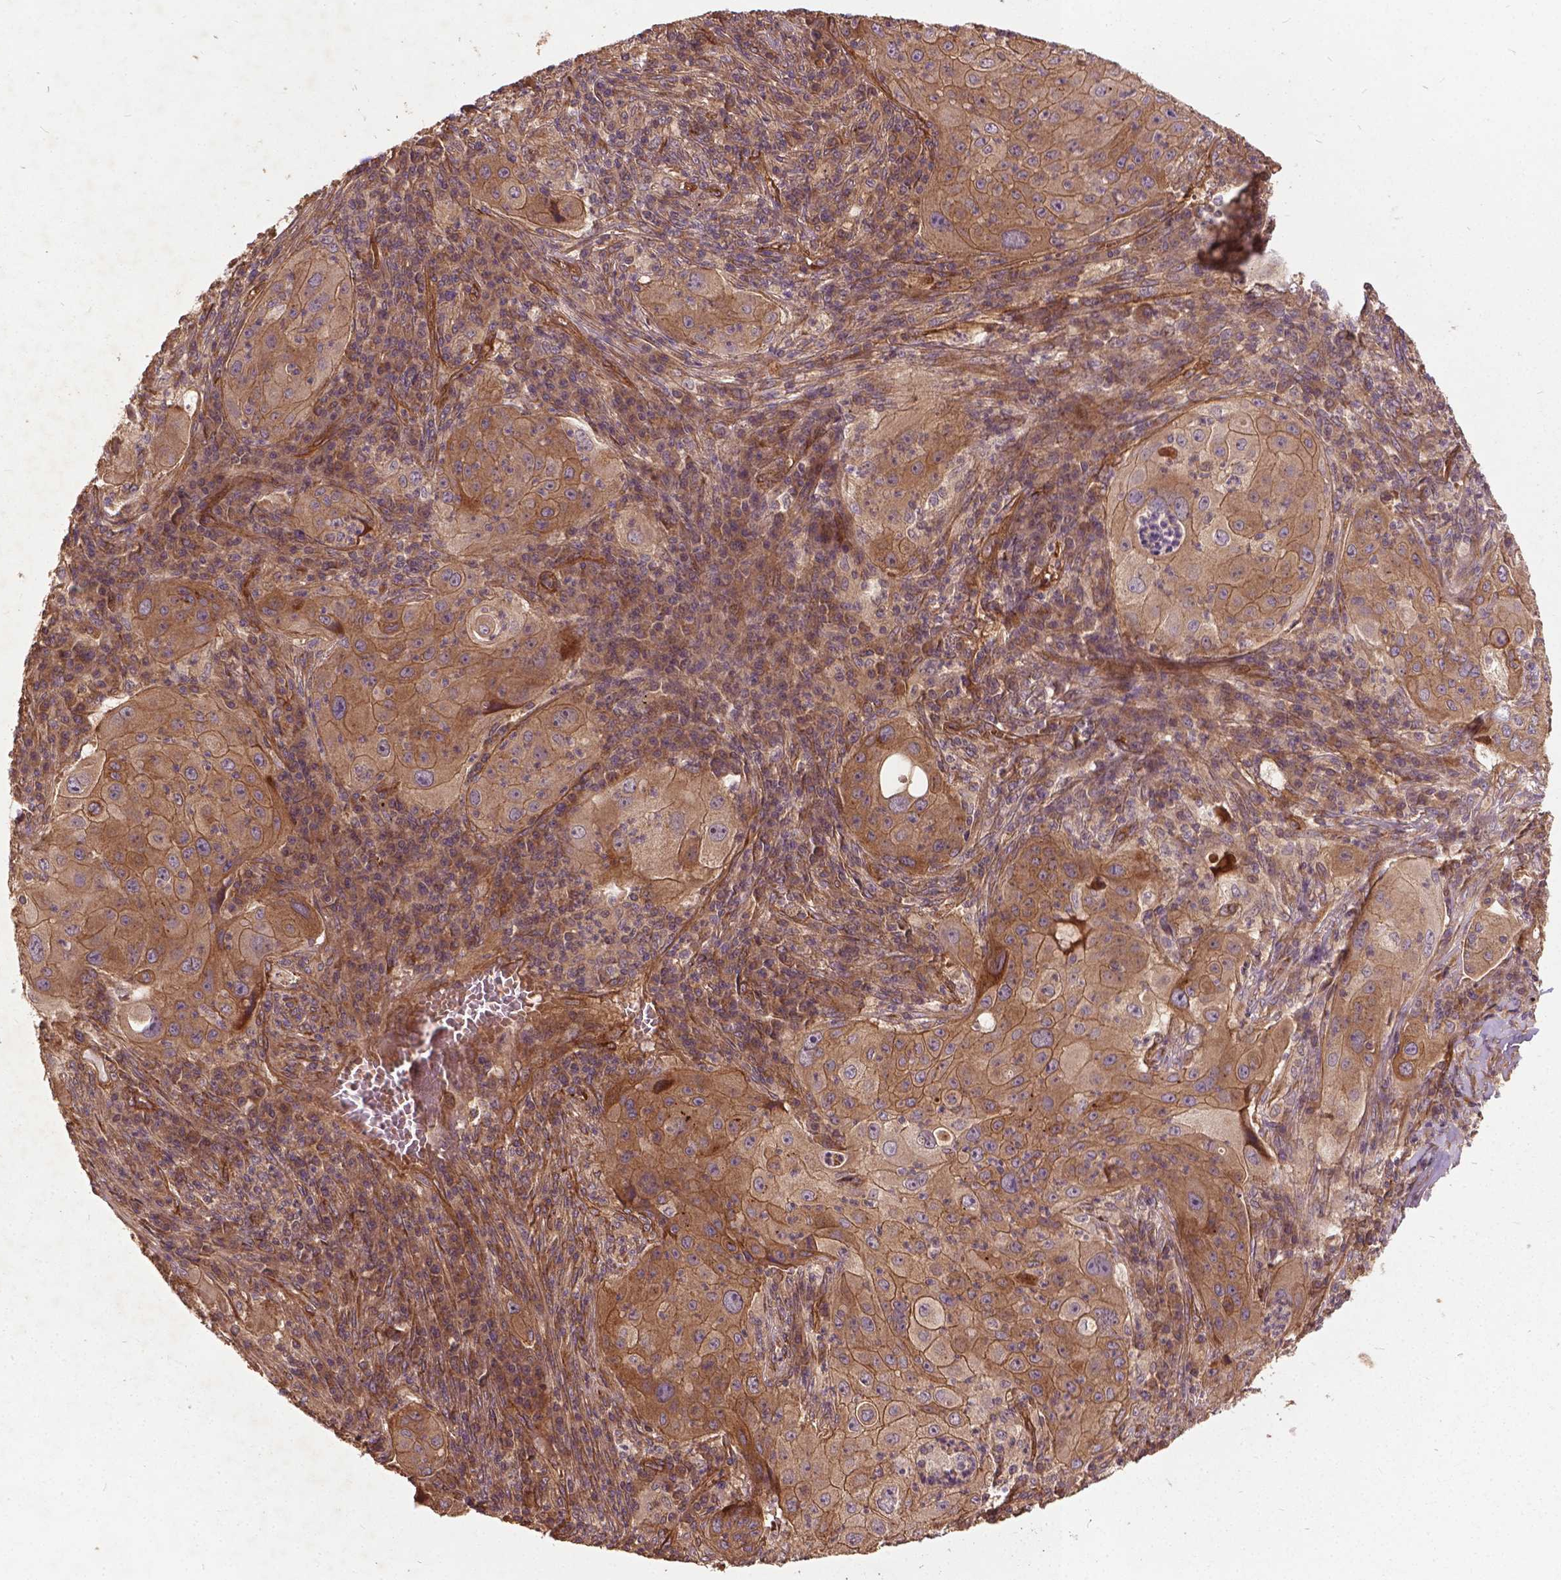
{"staining": {"intensity": "moderate", "quantity": ">75%", "location": "cytoplasmic/membranous"}, "tissue": "lung cancer", "cell_type": "Tumor cells", "image_type": "cancer", "snomed": [{"axis": "morphology", "description": "Squamous cell carcinoma, NOS"}, {"axis": "topography", "description": "Lung"}], "caption": "Immunohistochemistry (IHC) histopathology image of neoplastic tissue: human lung cancer stained using immunohistochemistry (IHC) displays medium levels of moderate protein expression localized specifically in the cytoplasmic/membranous of tumor cells, appearing as a cytoplasmic/membranous brown color.", "gene": "UBXN2A", "patient": {"sex": "female", "age": 59}}